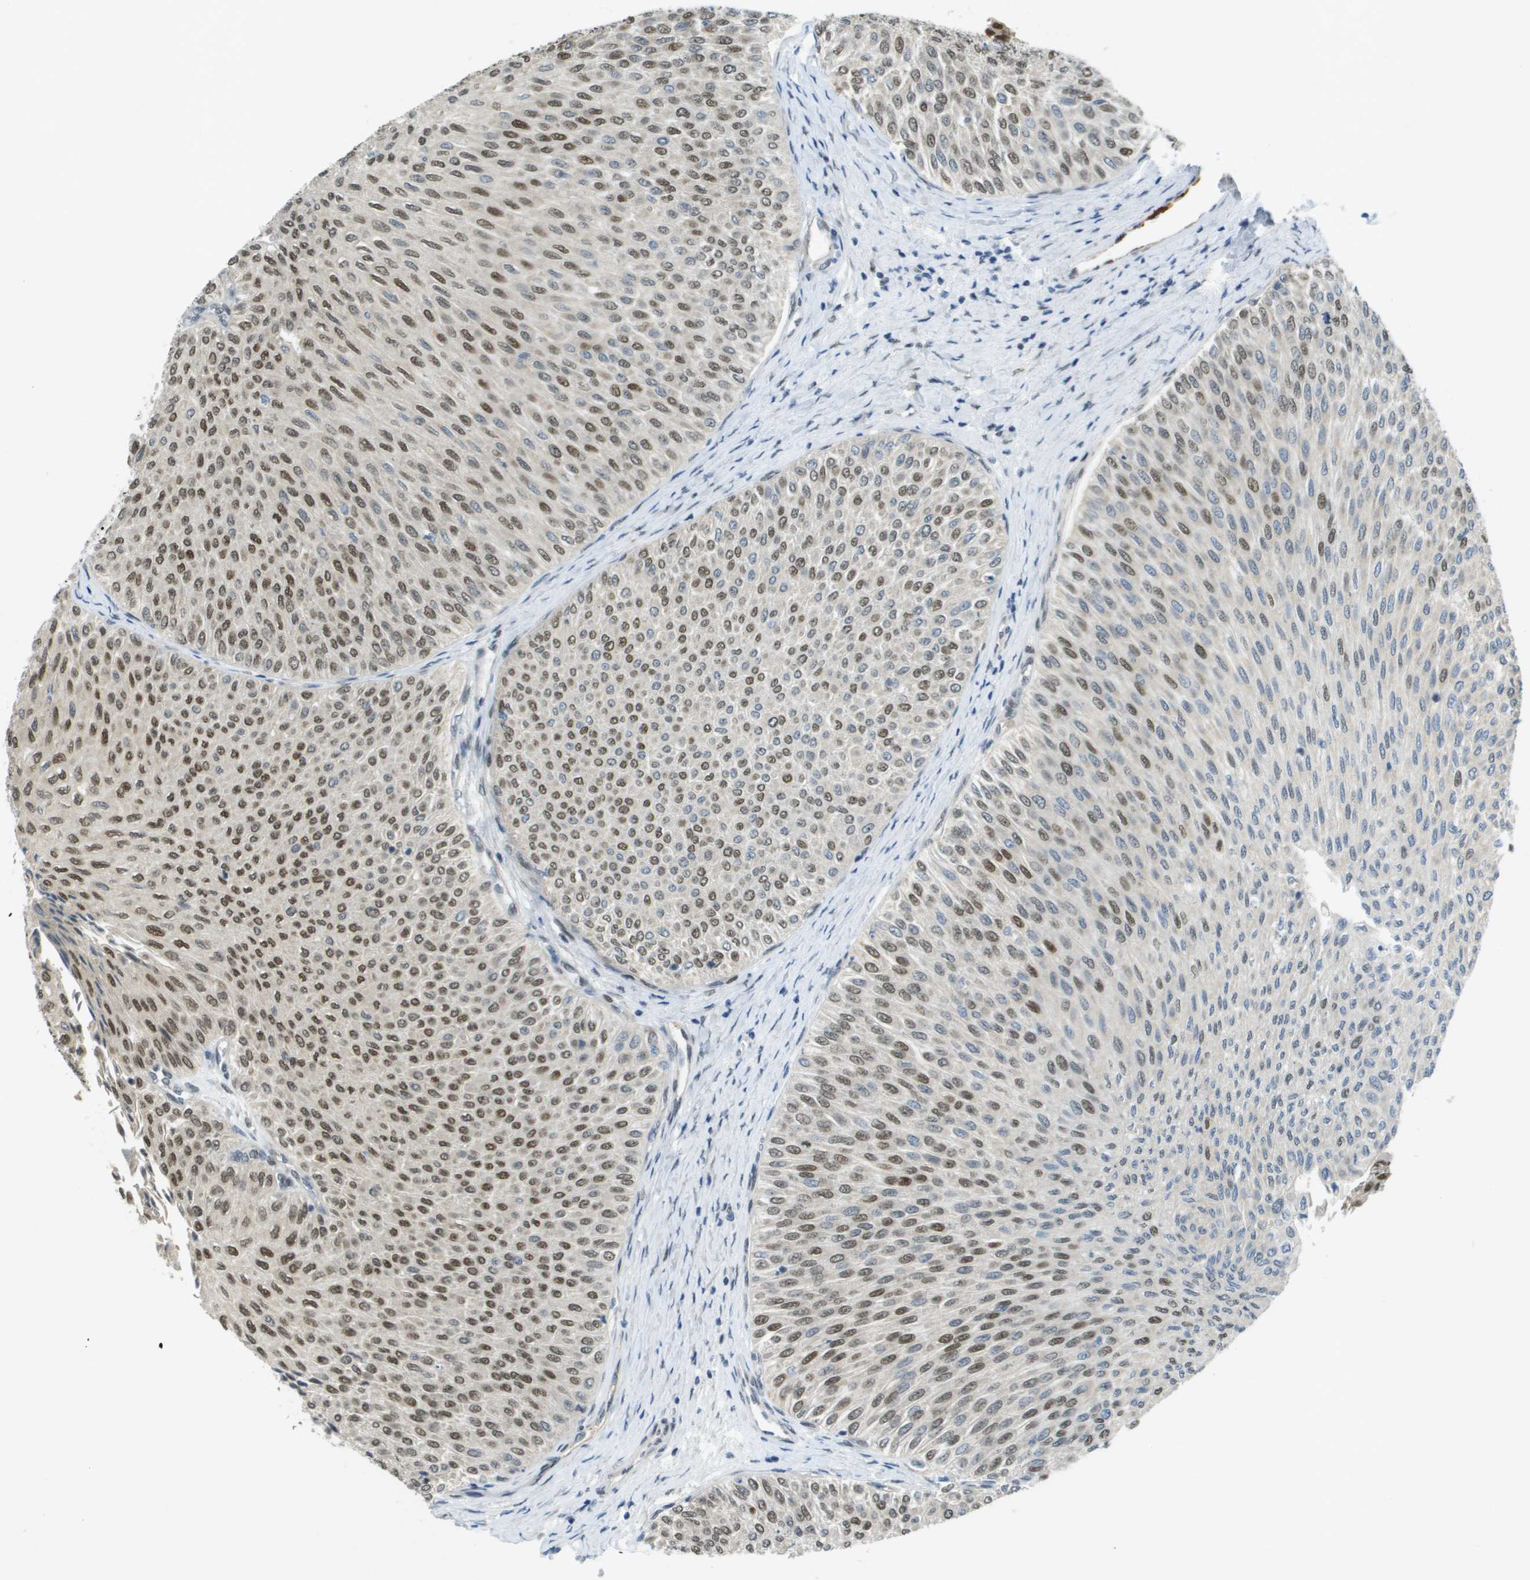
{"staining": {"intensity": "moderate", "quantity": ">75%", "location": "nuclear"}, "tissue": "urothelial cancer", "cell_type": "Tumor cells", "image_type": "cancer", "snomed": [{"axis": "morphology", "description": "Urothelial carcinoma, Low grade"}, {"axis": "topography", "description": "Urinary bladder"}], "caption": "Immunohistochemistry photomicrograph of neoplastic tissue: urothelial cancer stained using immunohistochemistry (IHC) displays medium levels of moderate protein expression localized specifically in the nuclear of tumor cells, appearing as a nuclear brown color.", "gene": "ARID1B", "patient": {"sex": "male", "age": 78}}